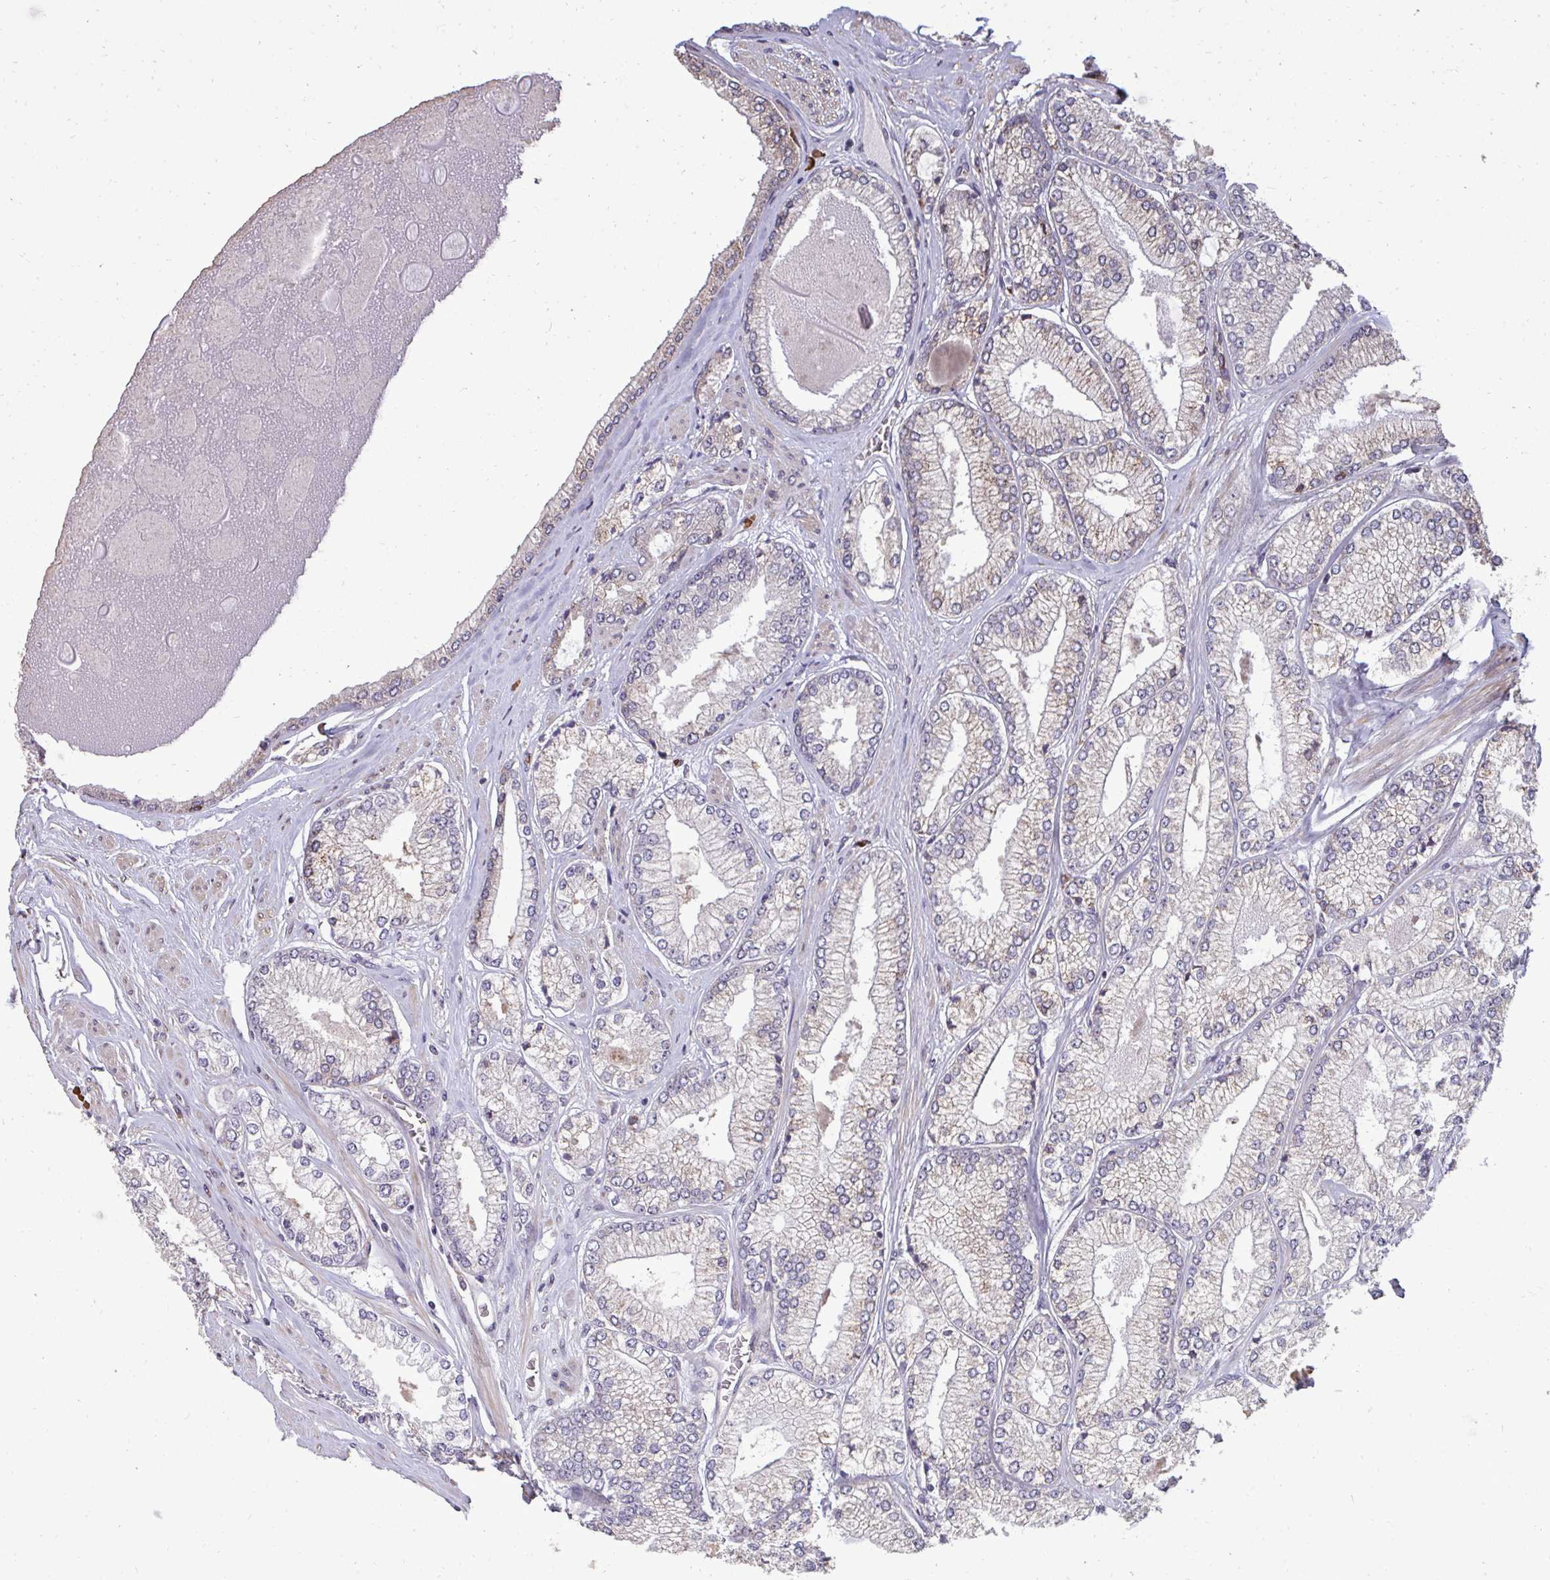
{"staining": {"intensity": "weak", "quantity": "25%-75%", "location": "cytoplasmic/membranous"}, "tissue": "prostate cancer", "cell_type": "Tumor cells", "image_type": "cancer", "snomed": [{"axis": "morphology", "description": "Adenocarcinoma, Low grade"}, {"axis": "topography", "description": "Prostate"}], "caption": "Protein staining exhibits weak cytoplasmic/membranous positivity in about 25%-75% of tumor cells in prostate adenocarcinoma (low-grade).", "gene": "FIBCD1", "patient": {"sex": "male", "age": 67}}